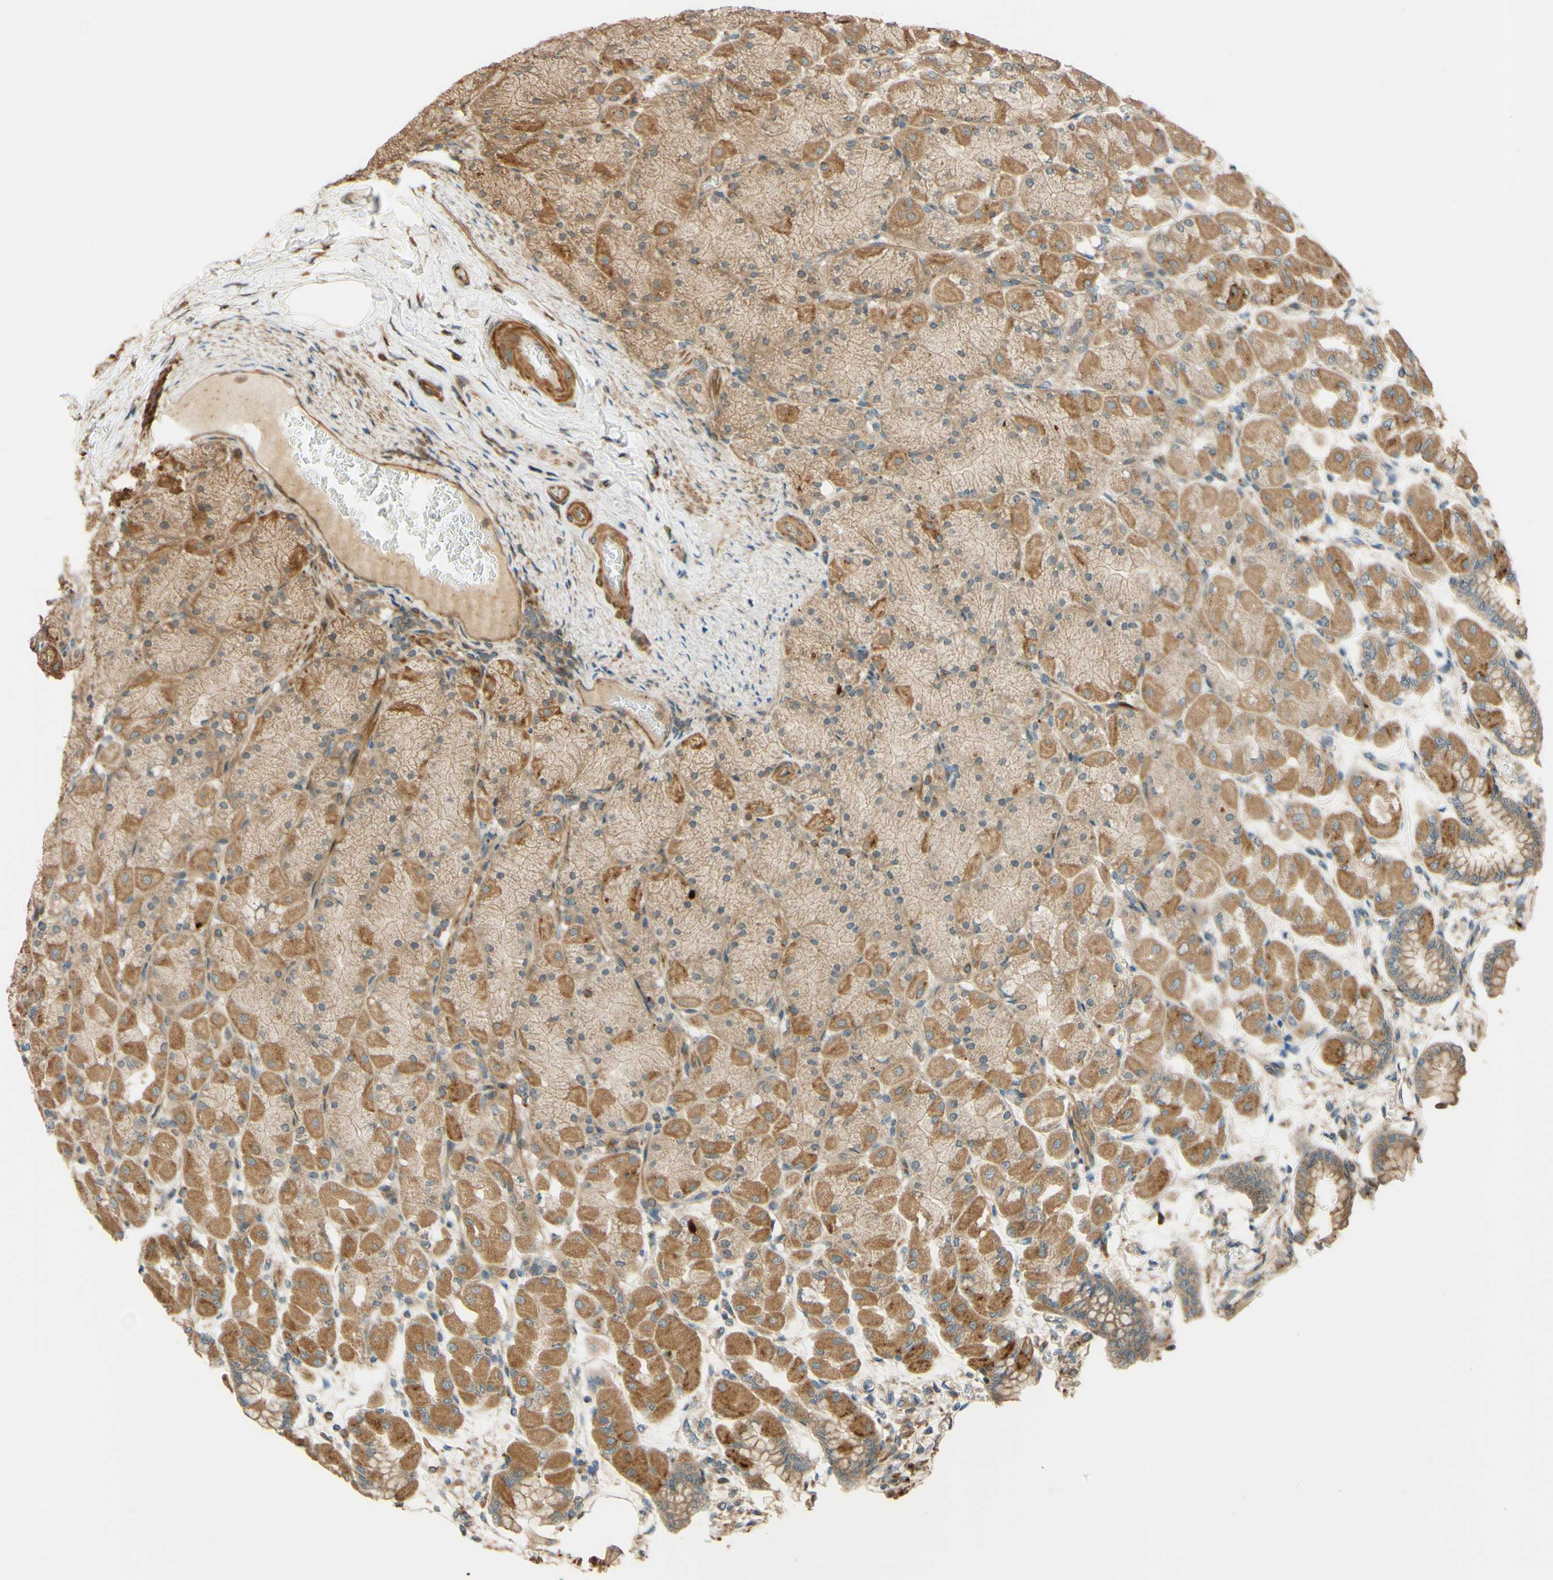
{"staining": {"intensity": "moderate", "quantity": ">75%", "location": "cytoplasmic/membranous"}, "tissue": "stomach", "cell_type": "Glandular cells", "image_type": "normal", "snomed": [{"axis": "morphology", "description": "Normal tissue, NOS"}, {"axis": "topography", "description": "Stomach, upper"}], "caption": "A high-resolution micrograph shows immunohistochemistry staining of unremarkable stomach, which exhibits moderate cytoplasmic/membranous positivity in approximately >75% of glandular cells. (brown staining indicates protein expression, while blue staining denotes nuclei).", "gene": "RNF19A", "patient": {"sex": "female", "age": 56}}